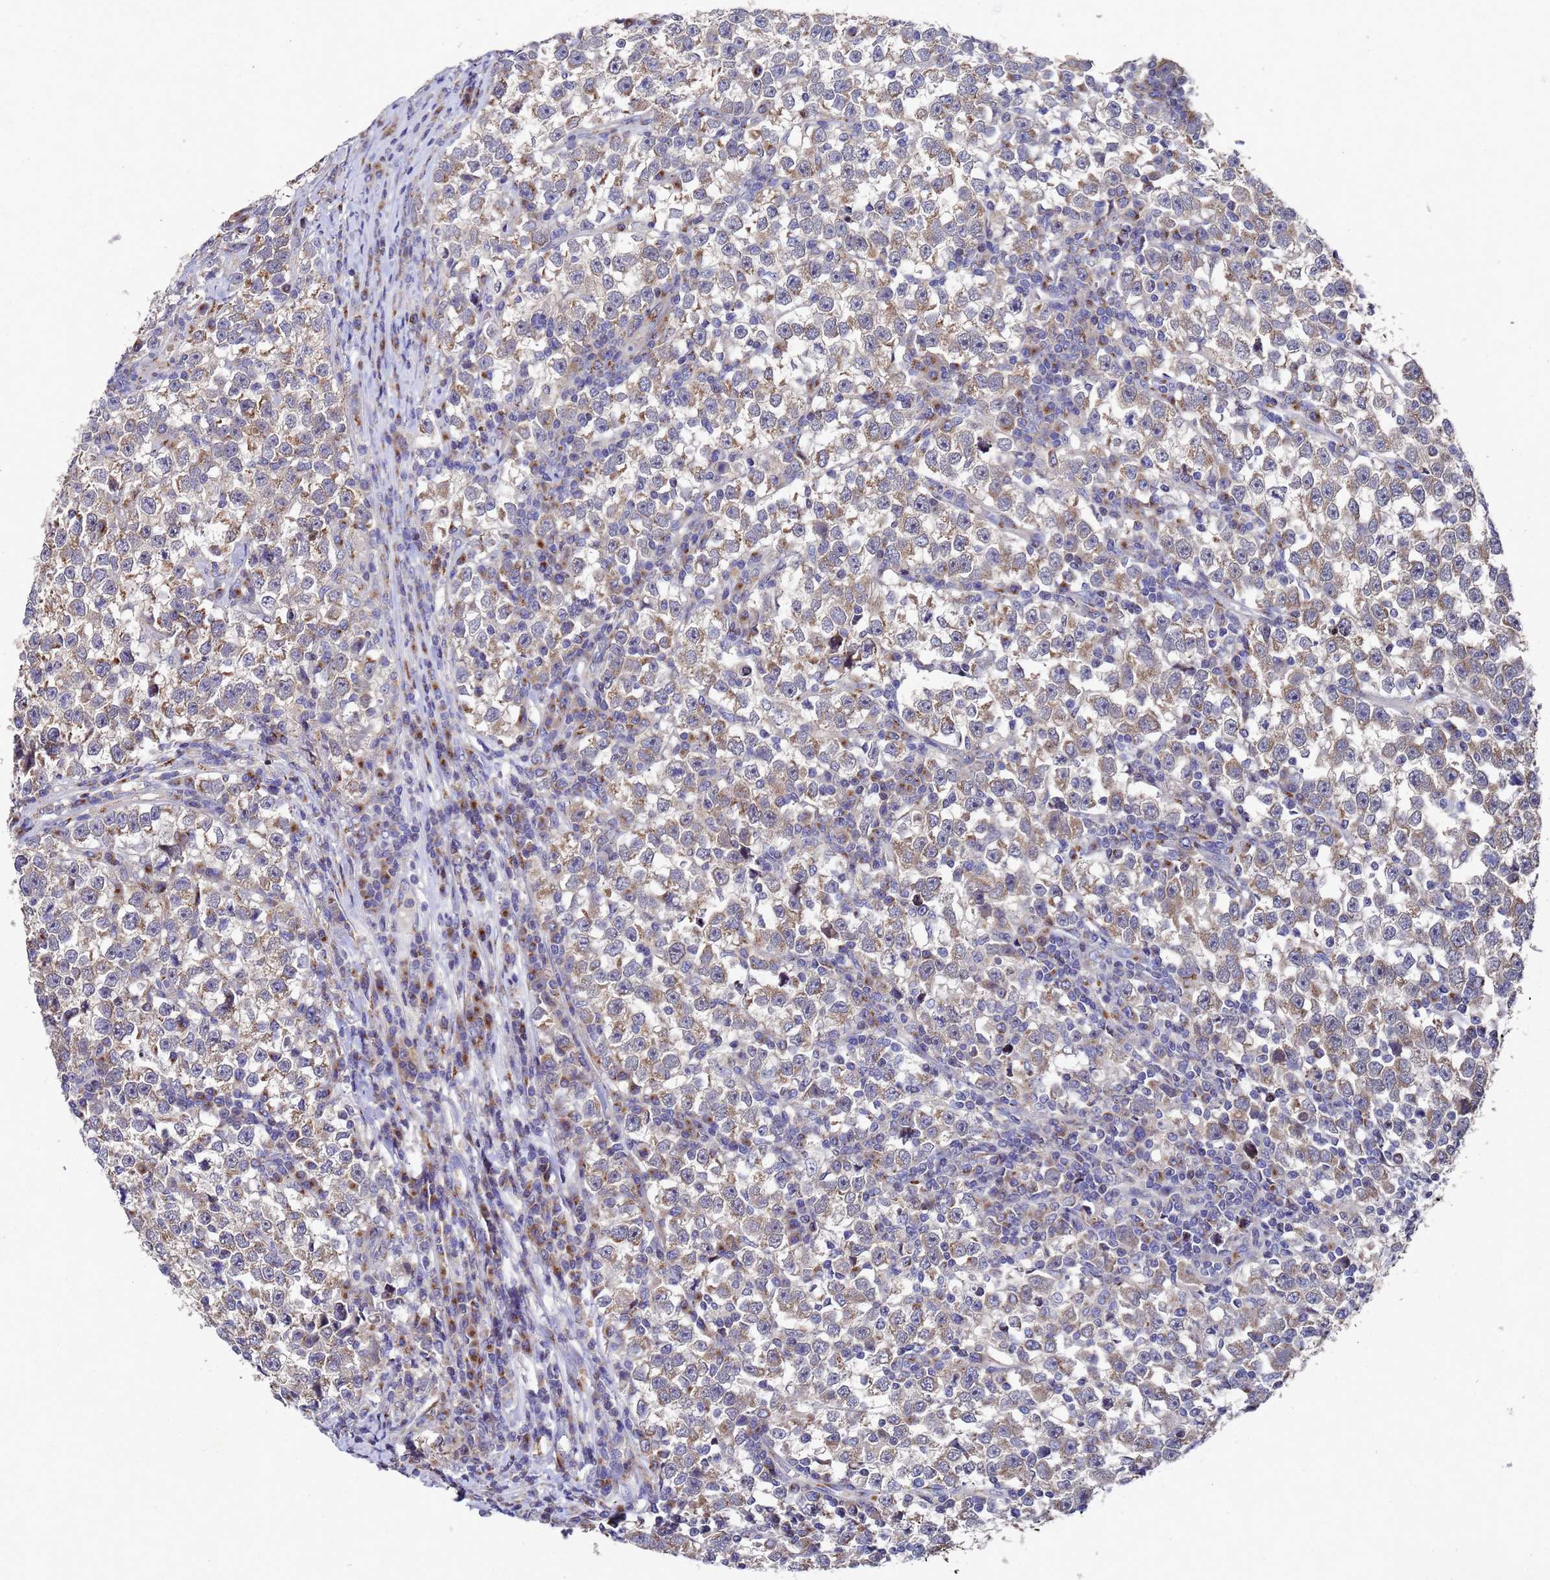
{"staining": {"intensity": "moderate", "quantity": ">75%", "location": "cytoplasmic/membranous"}, "tissue": "testis cancer", "cell_type": "Tumor cells", "image_type": "cancer", "snomed": [{"axis": "morphology", "description": "Normal tissue, NOS"}, {"axis": "morphology", "description": "Seminoma, NOS"}, {"axis": "topography", "description": "Testis"}], "caption": "An immunohistochemistry image of tumor tissue is shown. Protein staining in brown labels moderate cytoplasmic/membranous positivity in testis cancer within tumor cells.", "gene": "NSUN6", "patient": {"sex": "male", "age": 43}}